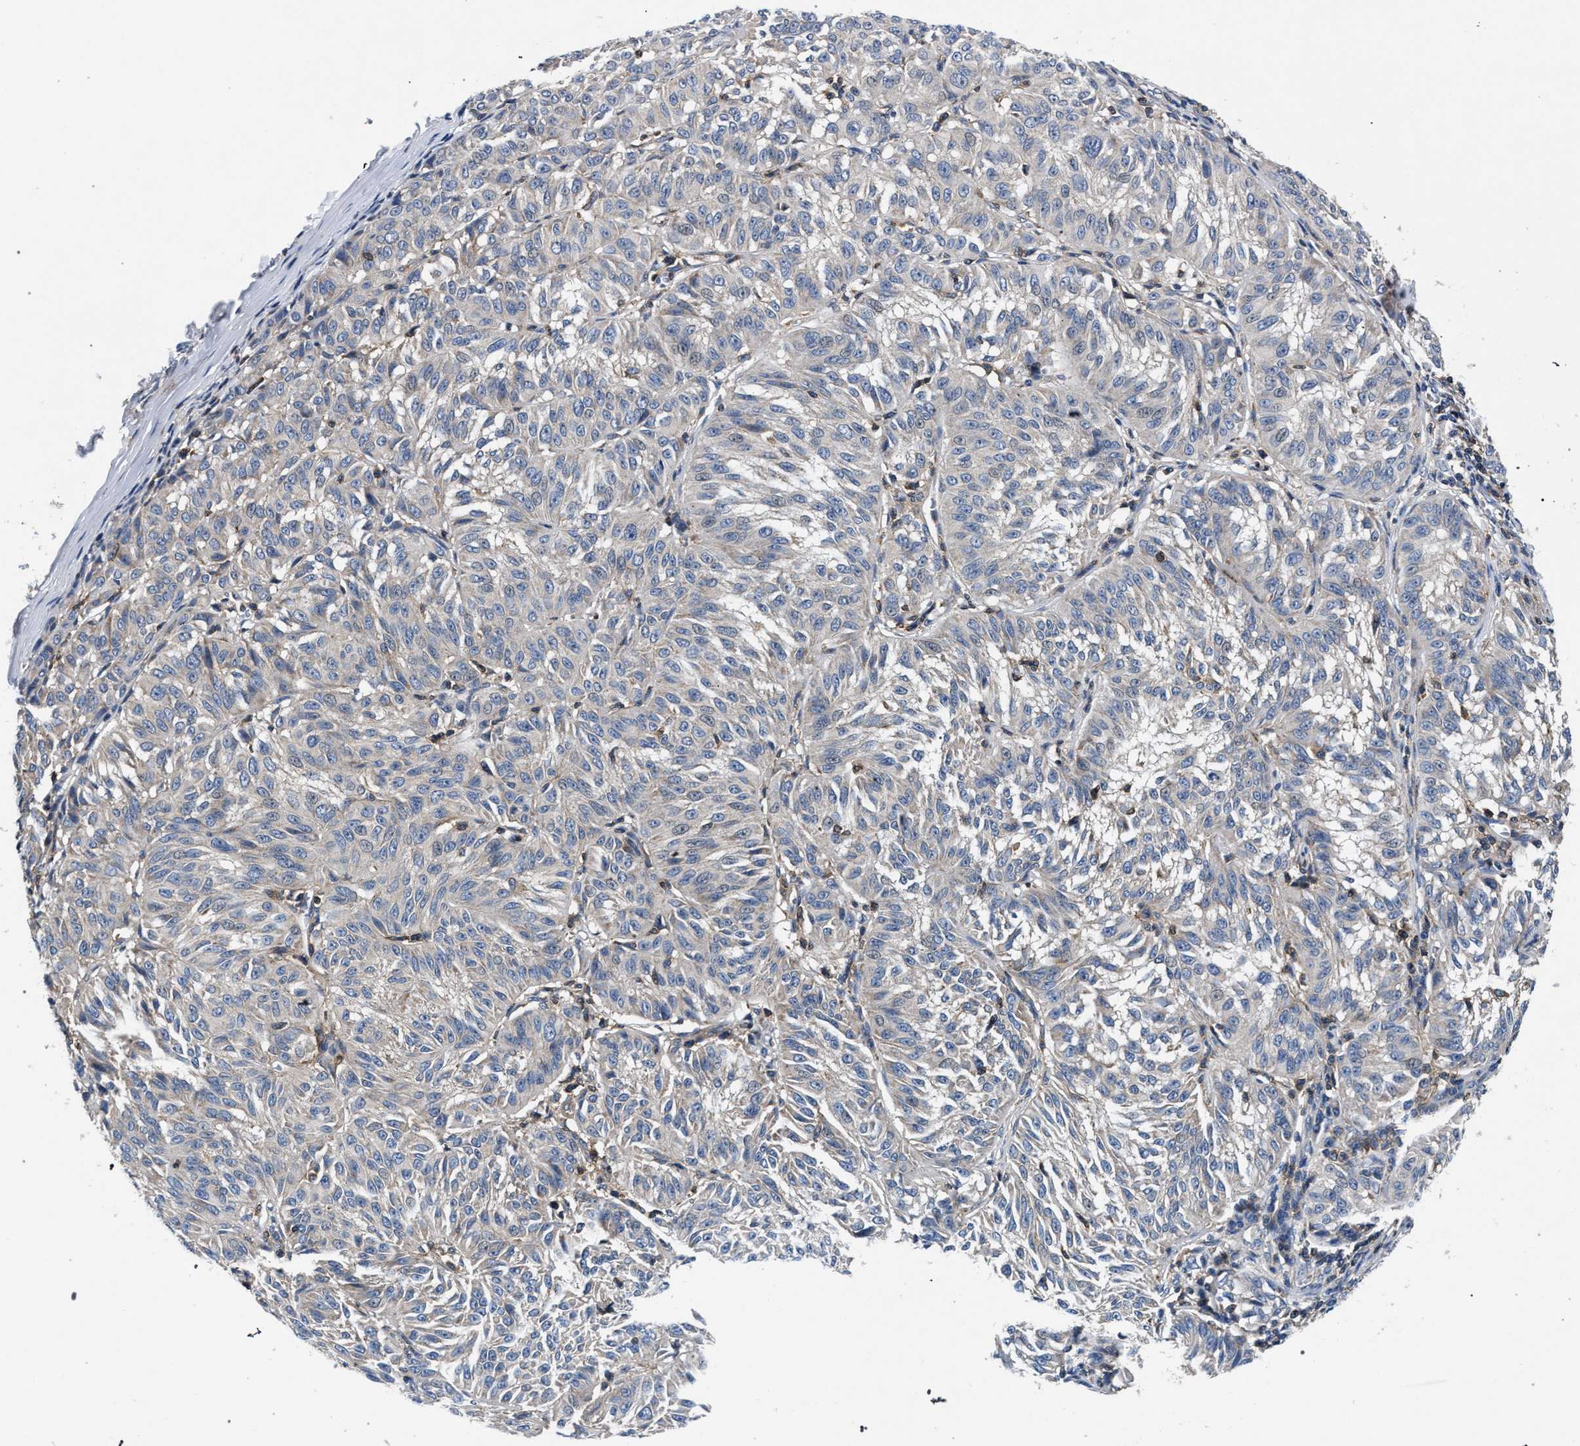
{"staining": {"intensity": "negative", "quantity": "none", "location": "none"}, "tissue": "melanoma", "cell_type": "Tumor cells", "image_type": "cancer", "snomed": [{"axis": "morphology", "description": "Malignant melanoma, NOS"}, {"axis": "topography", "description": "Skin"}], "caption": "Immunohistochemistry micrograph of neoplastic tissue: human malignant melanoma stained with DAB exhibits no significant protein positivity in tumor cells. (DAB (3,3'-diaminobenzidine) IHC, high magnification).", "gene": "LASP1", "patient": {"sex": "female", "age": 72}}